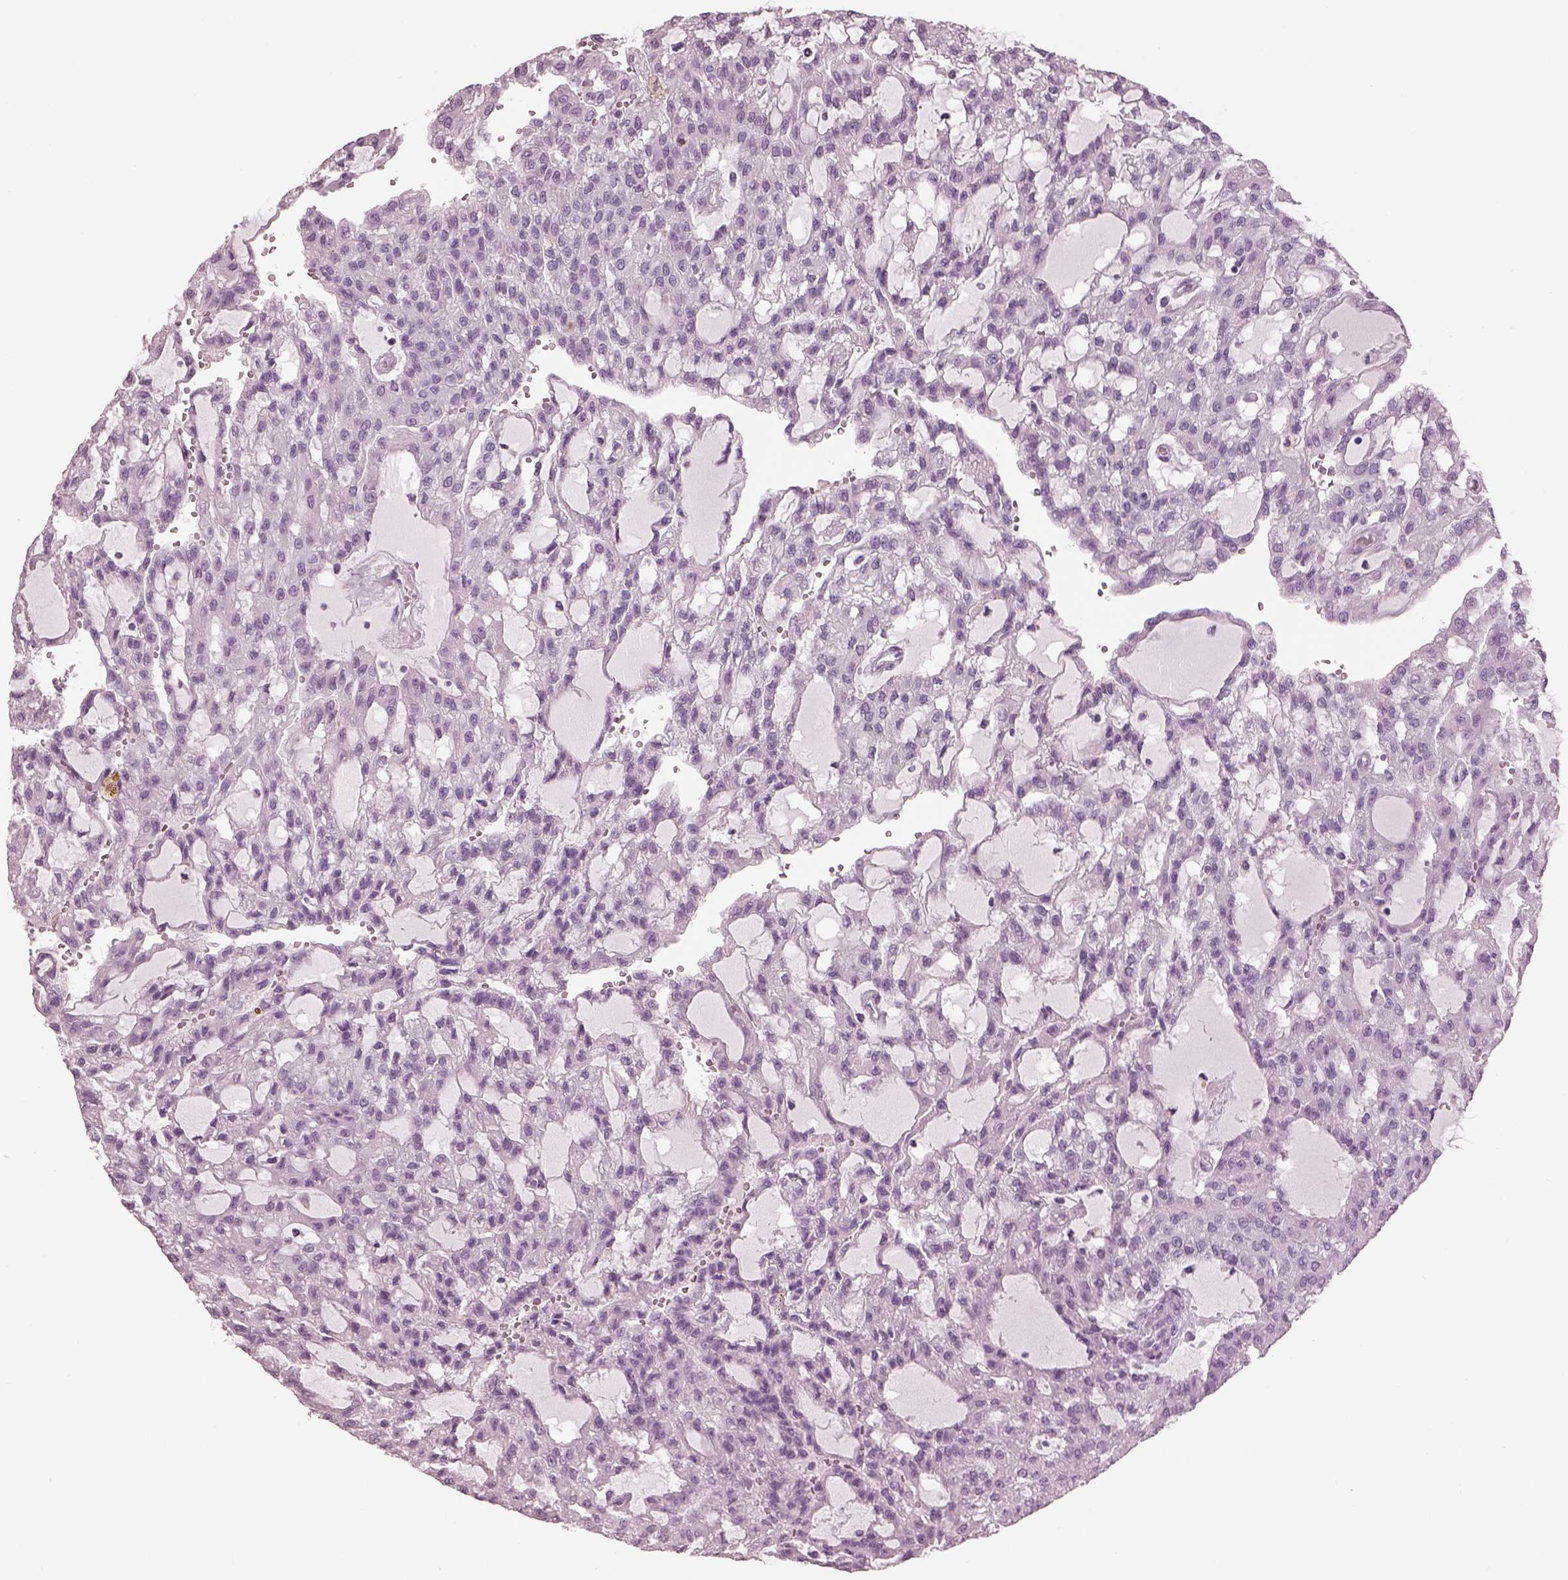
{"staining": {"intensity": "negative", "quantity": "none", "location": "none"}, "tissue": "renal cancer", "cell_type": "Tumor cells", "image_type": "cancer", "snomed": [{"axis": "morphology", "description": "Adenocarcinoma, NOS"}, {"axis": "topography", "description": "Kidney"}], "caption": "An IHC micrograph of adenocarcinoma (renal) is shown. There is no staining in tumor cells of adenocarcinoma (renal).", "gene": "PACRG", "patient": {"sex": "male", "age": 63}}